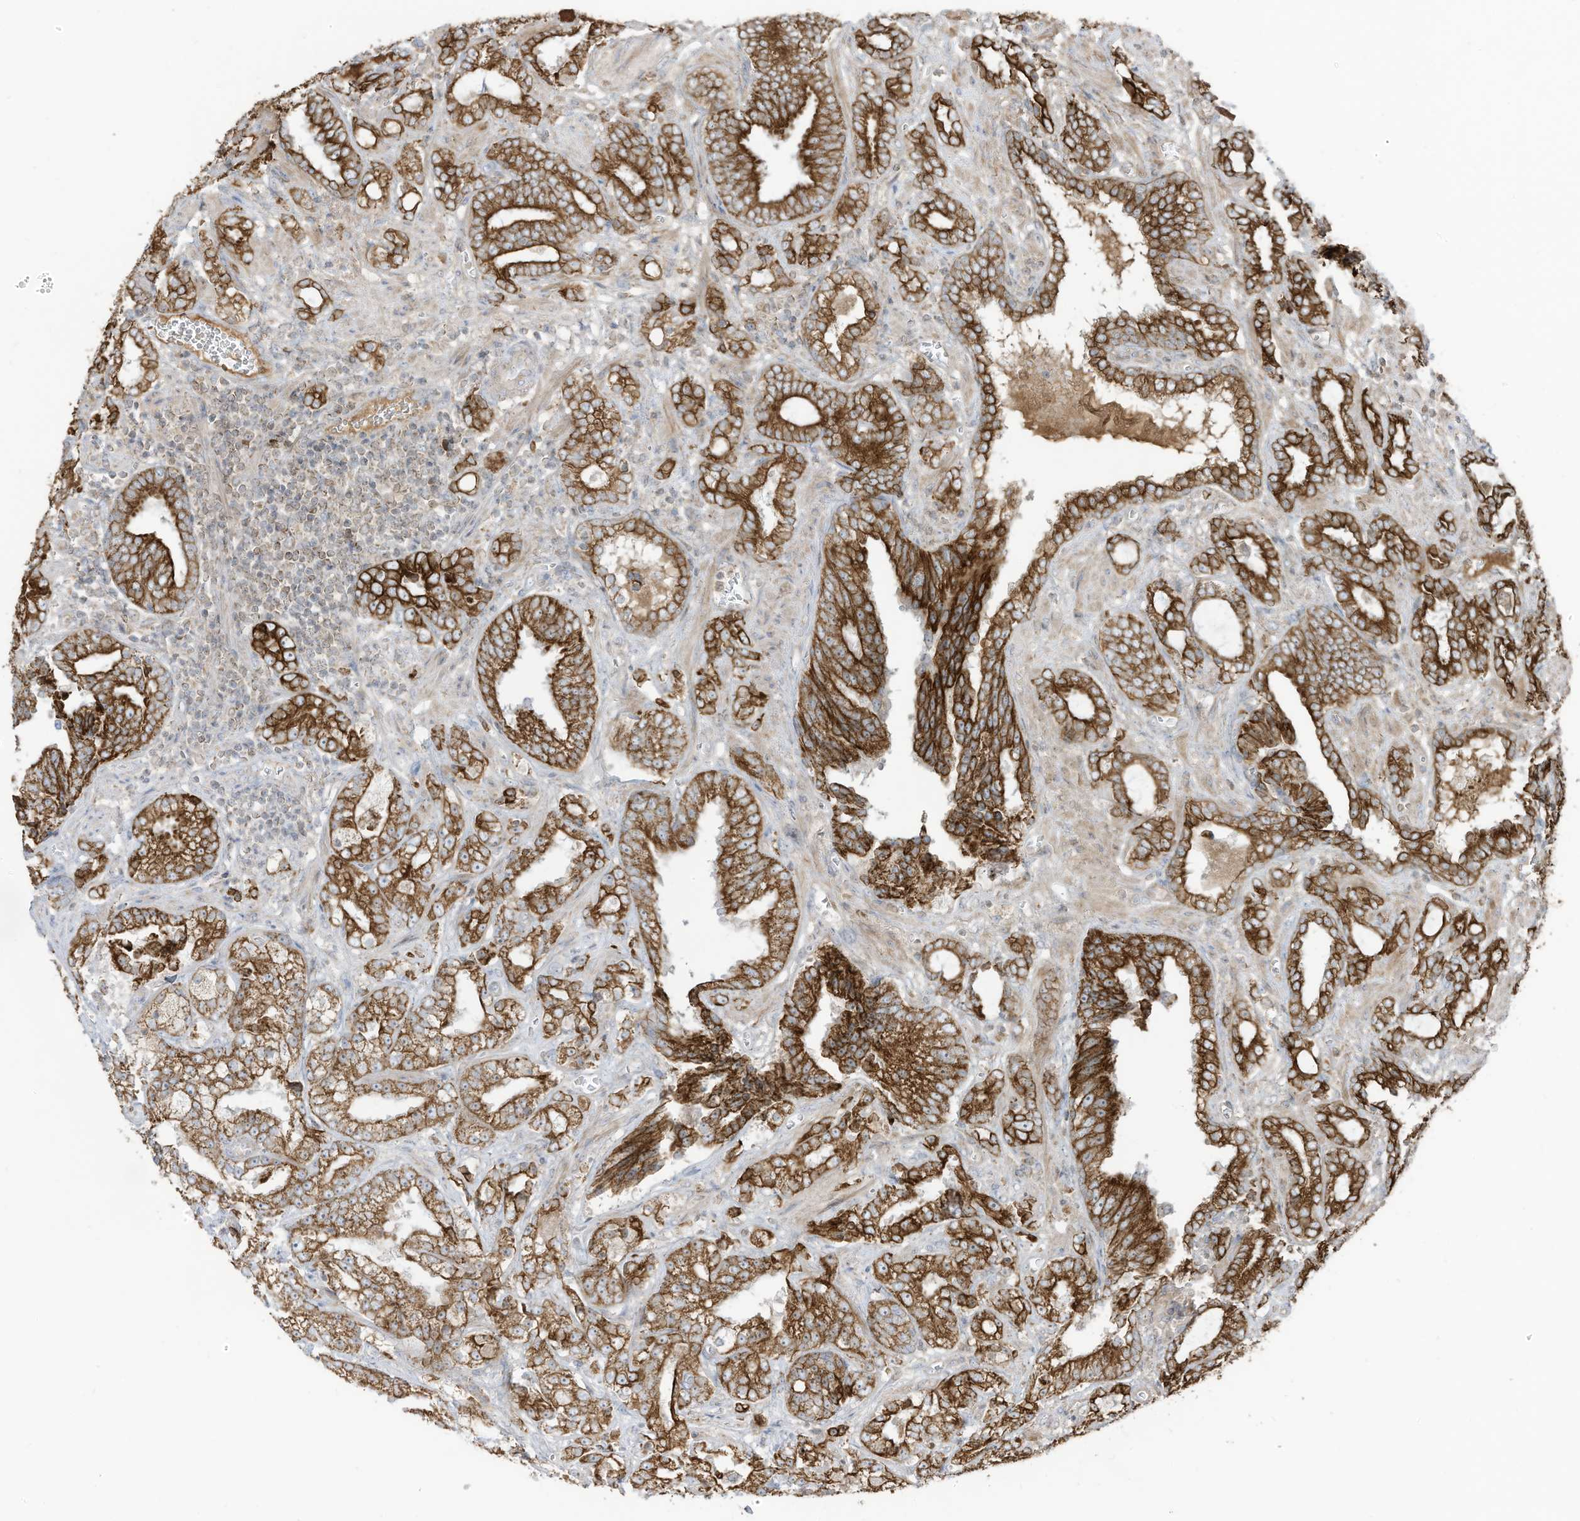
{"staining": {"intensity": "strong", "quantity": ">75%", "location": "cytoplasmic/membranous"}, "tissue": "prostate cancer", "cell_type": "Tumor cells", "image_type": "cancer", "snomed": [{"axis": "morphology", "description": "Adenocarcinoma, High grade"}, {"axis": "topography", "description": "Prostate and seminal vesicle, NOS"}], "caption": "A brown stain shows strong cytoplasmic/membranous expression of a protein in human prostate high-grade adenocarcinoma tumor cells. Using DAB (3,3'-diaminobenzidine) (brown) and hematoxylin (blue) stains, captured at high magnification using brightfield microscopy.", "gene": "CGAS", "patient": {"sex": "male", "age": 67}}